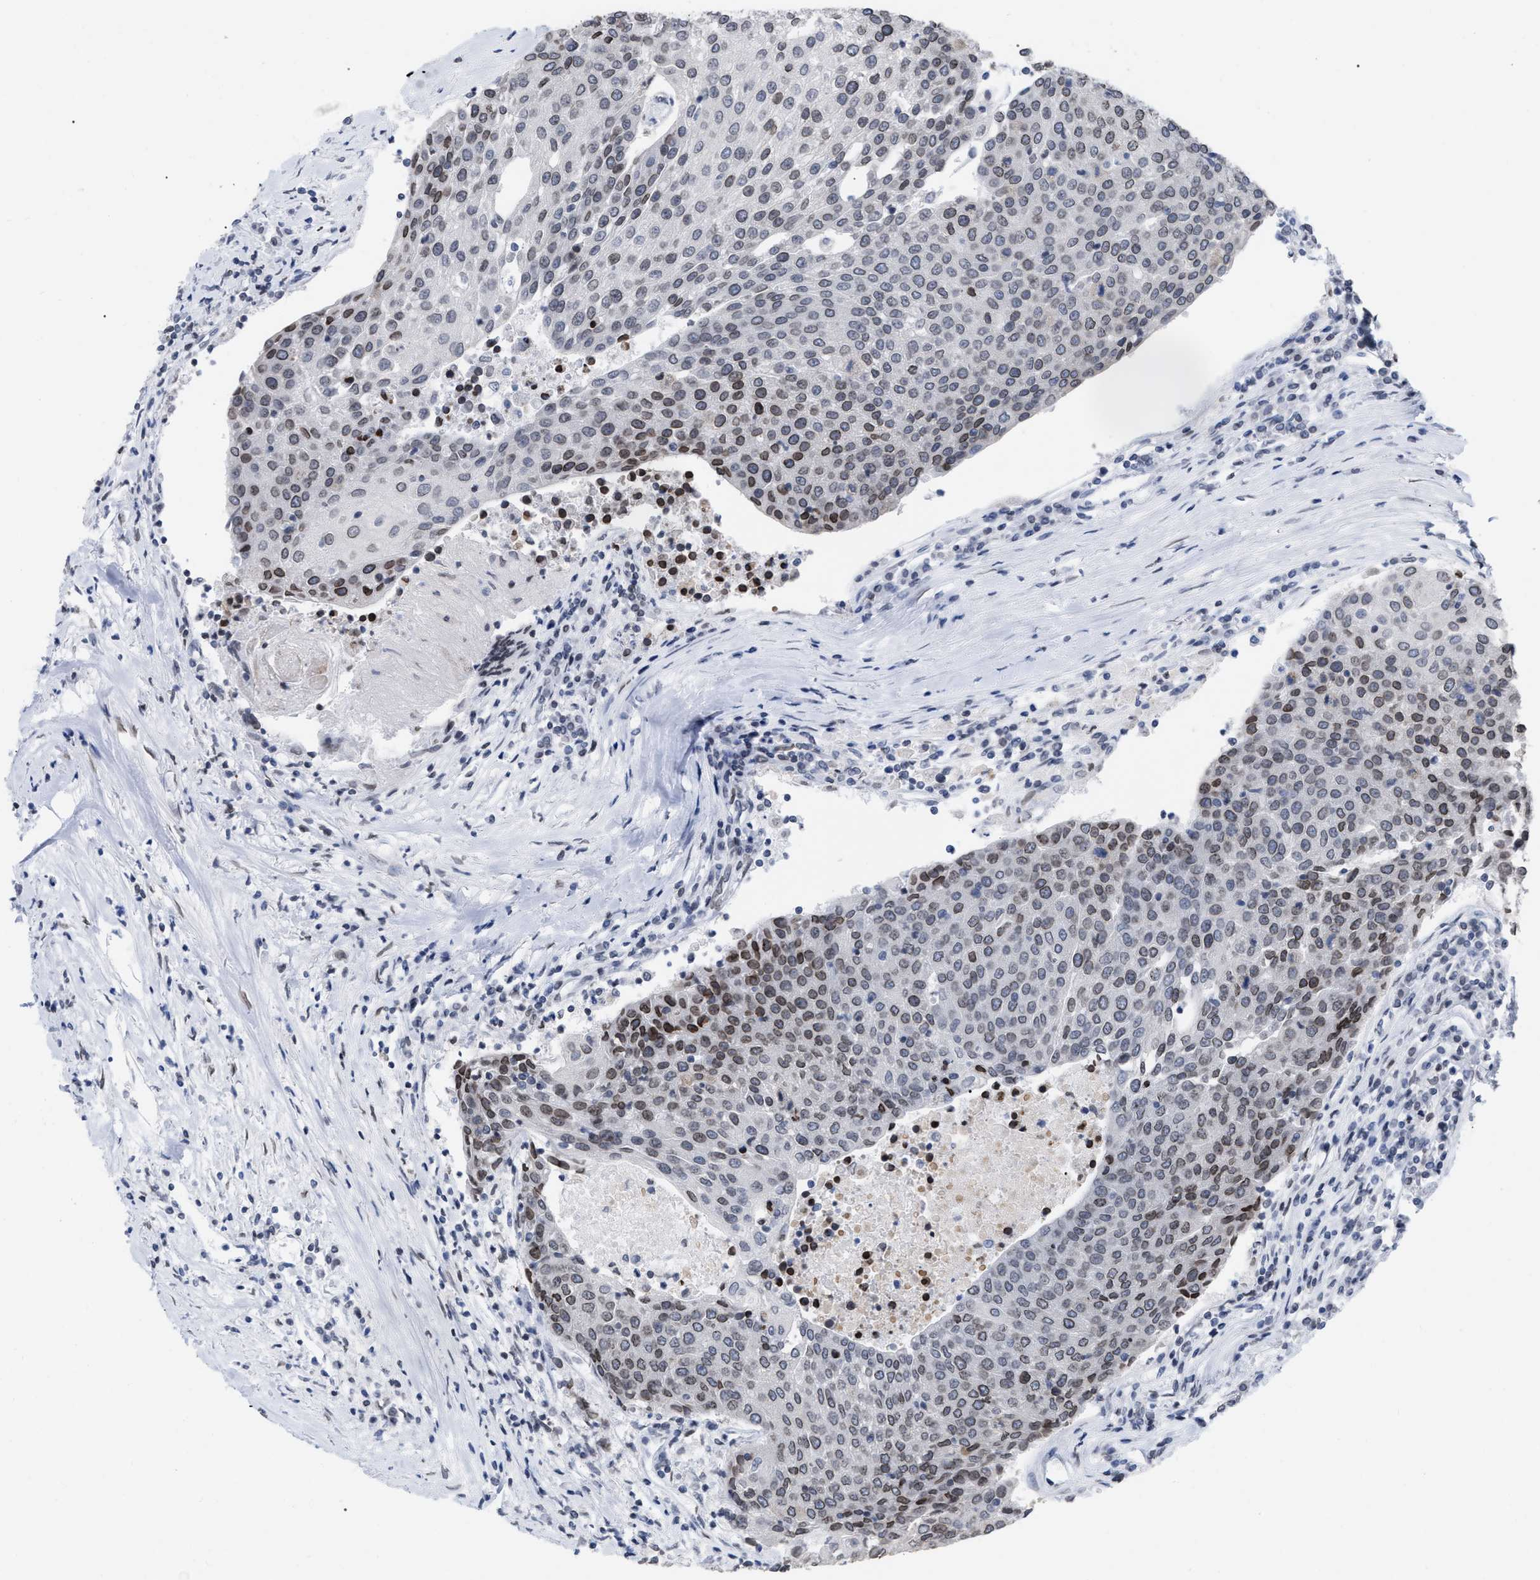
{"staining": {"intensity": "moderate", "quantity": "25%-75%", "location": "cytoplasmic/membranous,nuclear"}, "tissue": "urothelial cancer", "cell_type": "Tumor cells", "image_type": "cancer", "snomed": [{"axis": "morphology", "description": "Urothelial carcinoma, High grade"}, {"axis": "topography", "description": "Urinary bladder"}], "caption": "Urothelial cancer stained with a protein marker demonstrates moderate staining in tumor cells.", "gene": "TPR", "patient": {"sex": "female", "age": 85}}